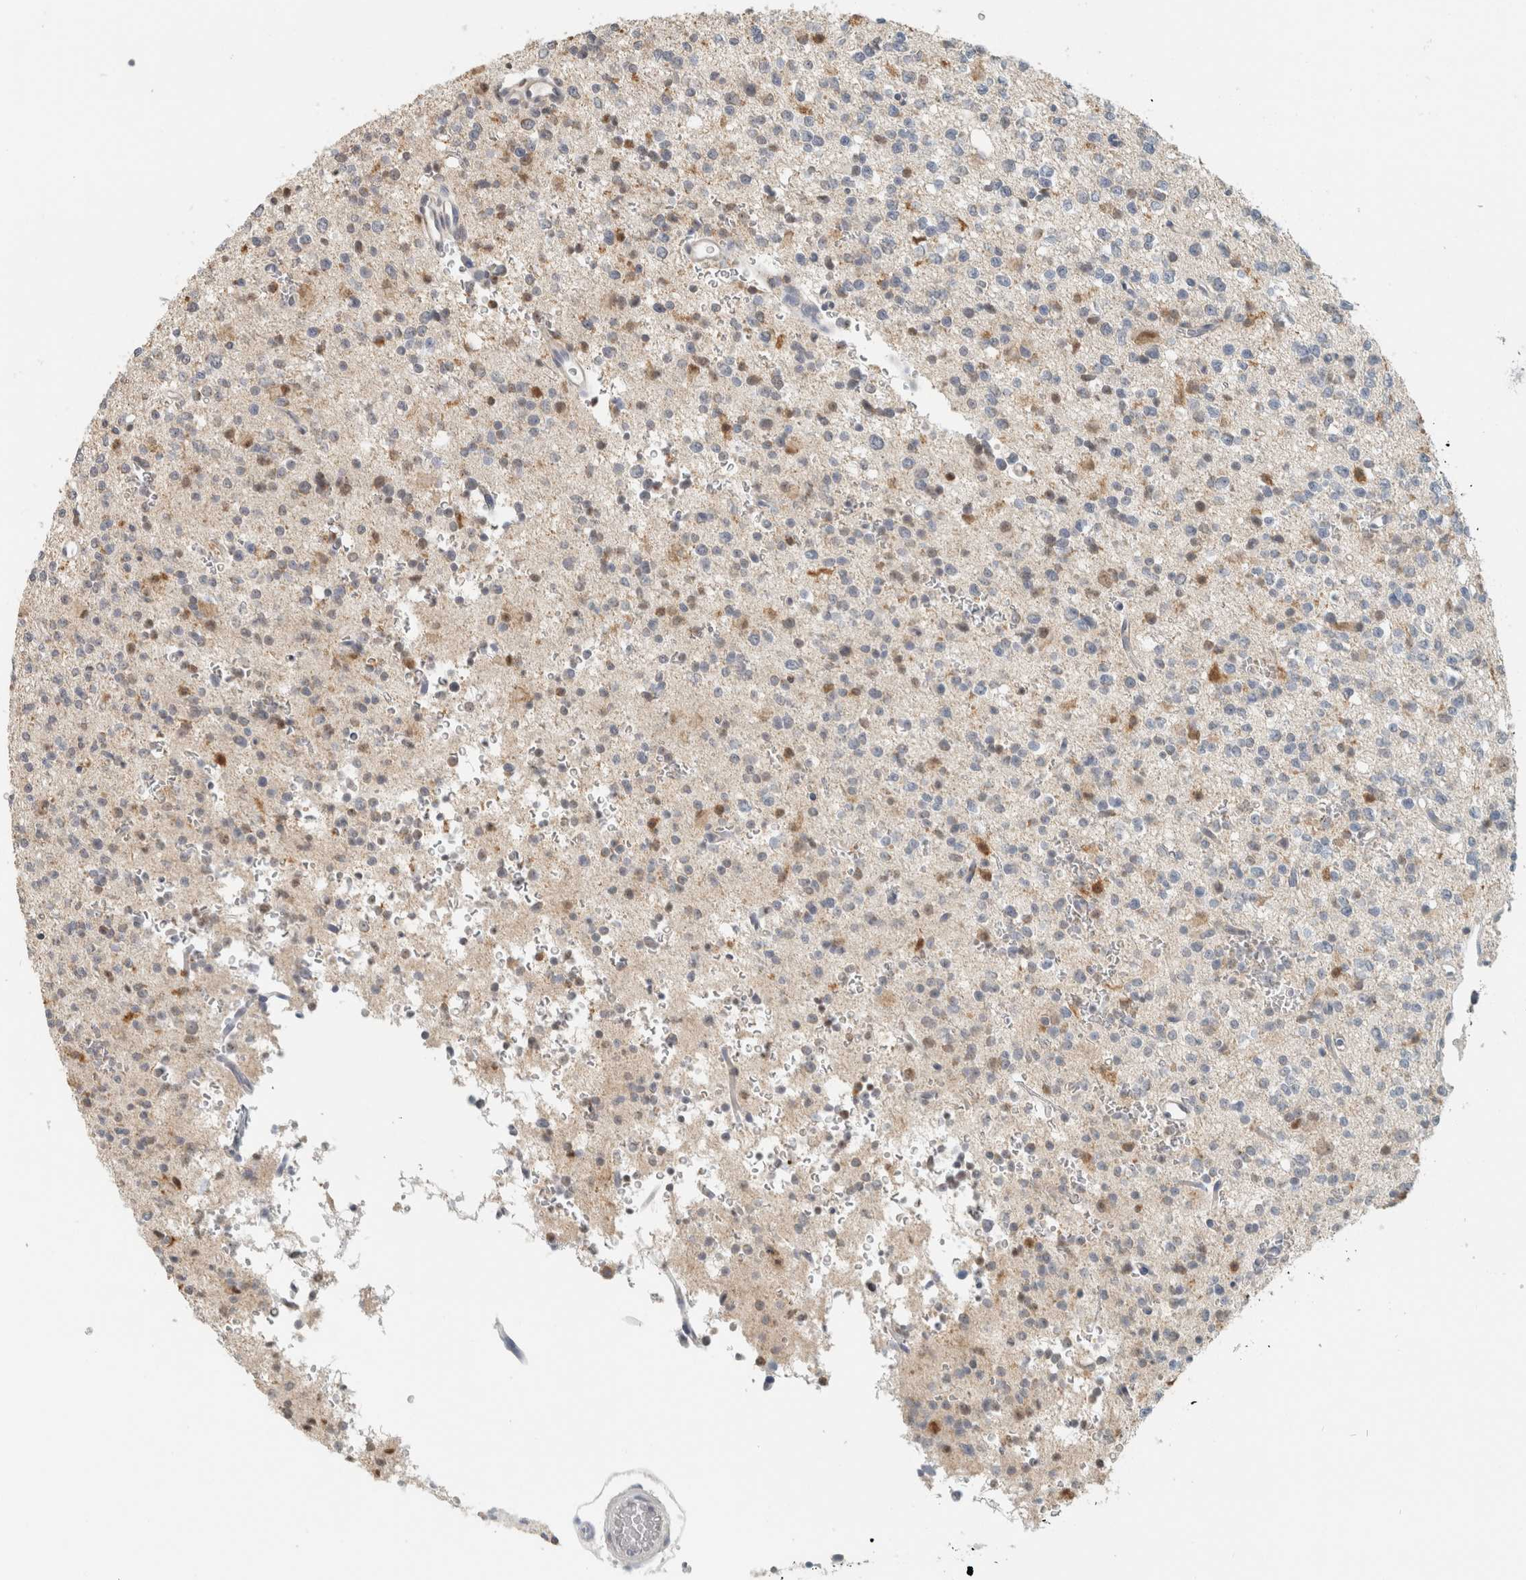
{"staining": {"intensity": "weak", "quantity": "<25%", "location": "cytoplasmic/membranous"}, "tissue": "glioma", "cell_type": "Tumor cells", "image_type": "cancer", "snomed": [{"axis": "morphology", "description": "Glioma, malignant, High grade"}, {"axis": "topography", "description": "Brain"}], "caption": "A histopathology image of high-grade glioma (malignant) stained for a protein exhibits no brown staining in tumor cells. (DAB immunohistochemistry visualized using brightfield microscopy, high magnification).", "gene": "CAPG", "patient": {"sex": "female", "age": 62}}